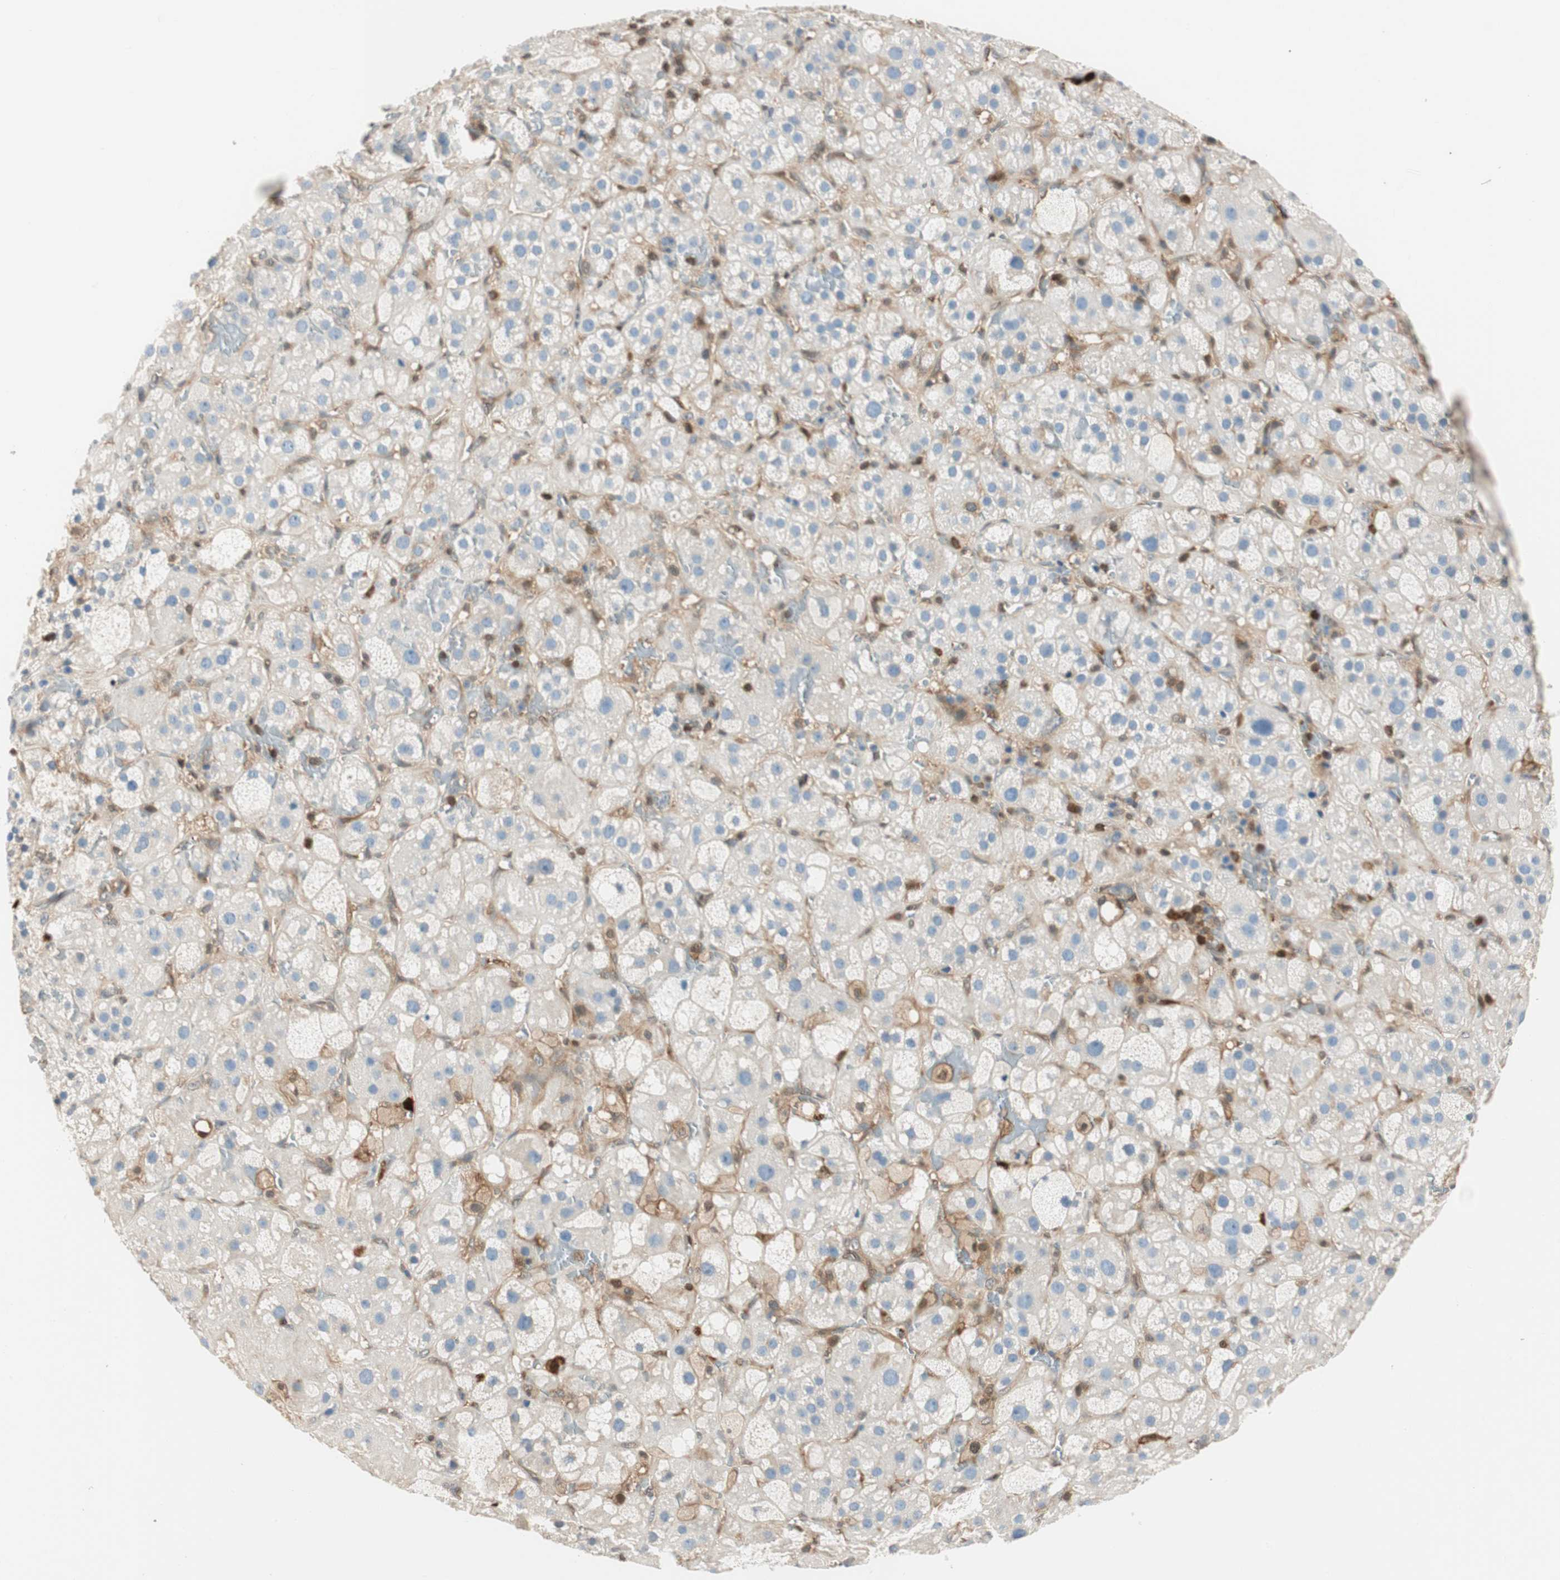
{"staining": {"intensity": "negative", "quantity": "none", "location": "none"}, "tissue": "adrenal gland", "cell_type": "Glandular cells", "image_type": "normal", "snomed": [{"axis": "morphology", "description": "Normal tissue, NOS"}, {"axis": "topography", "description": "Adrenal gland"}], "caption": "Immunohistochemical staining of benign adrenal gland exhibits no significant staining in glandular cells. (DAB (3,3'-diaminobenzidine) immunohistochemistry (IHC), high magnification).", "gene": "COTL1", "patient": {"sex": "female", "age": 47}}